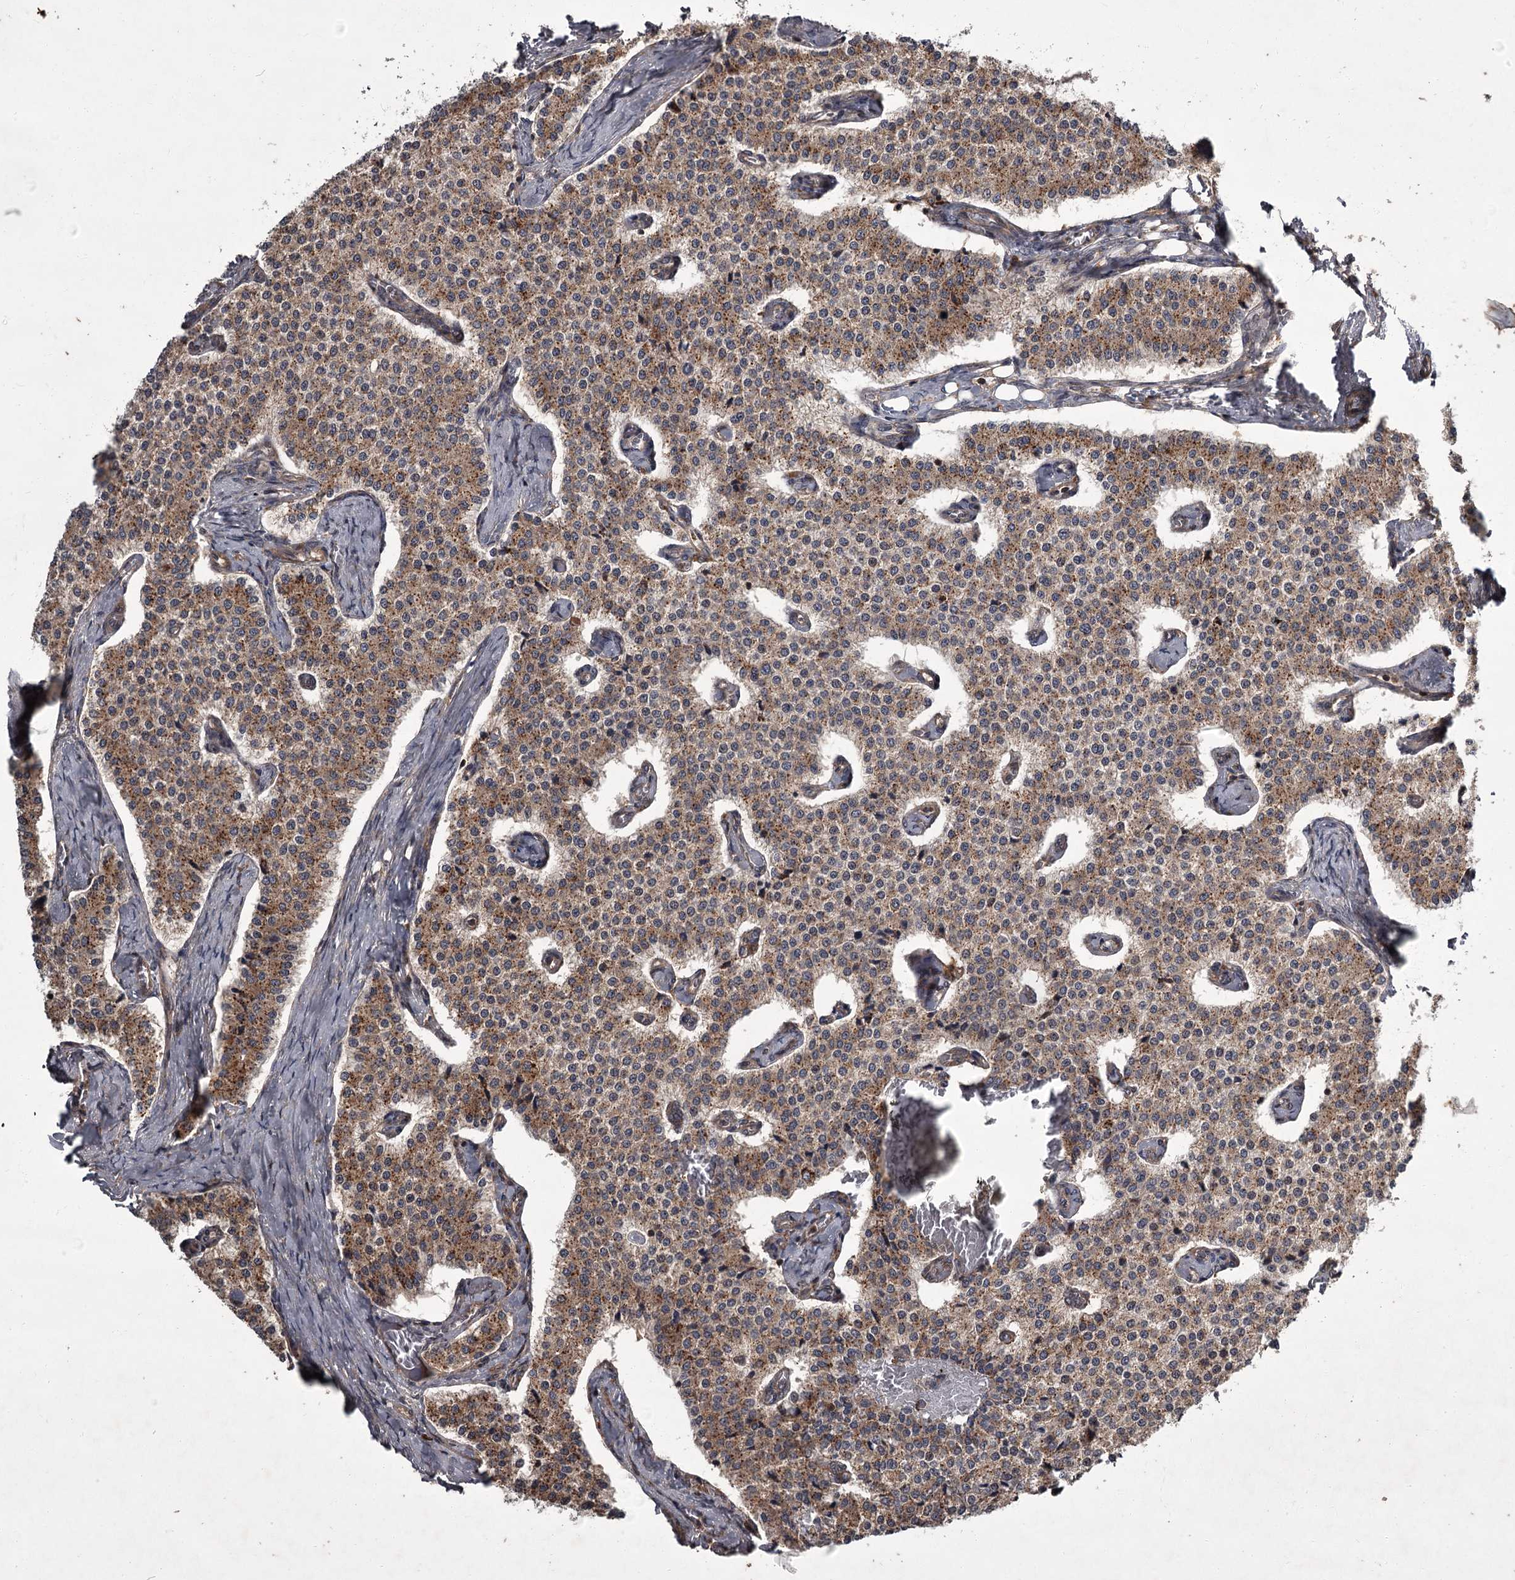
{"staining": {"intensity": "moderate", "quantity": ">75%", "location": "cytoplasmic/membranous"}, "tissue": "carcinoid", "cell_type": "Tumor cells", "image_type": "cancer", "snomed": [{"axis": "morphology", "description": "Carcinoid, malignant, NOS"}, {"axis": "topography", "description": "Colon"}], "caption": "An IHC image of tumor tissue is shown. Protein staining in brown highlights moderate cytoplasmic/membranous positivity in carcinoid (malignant) within tumor cells.", "gene": "UNC93B1", "patient": {"sex": "female", "age": 52}}